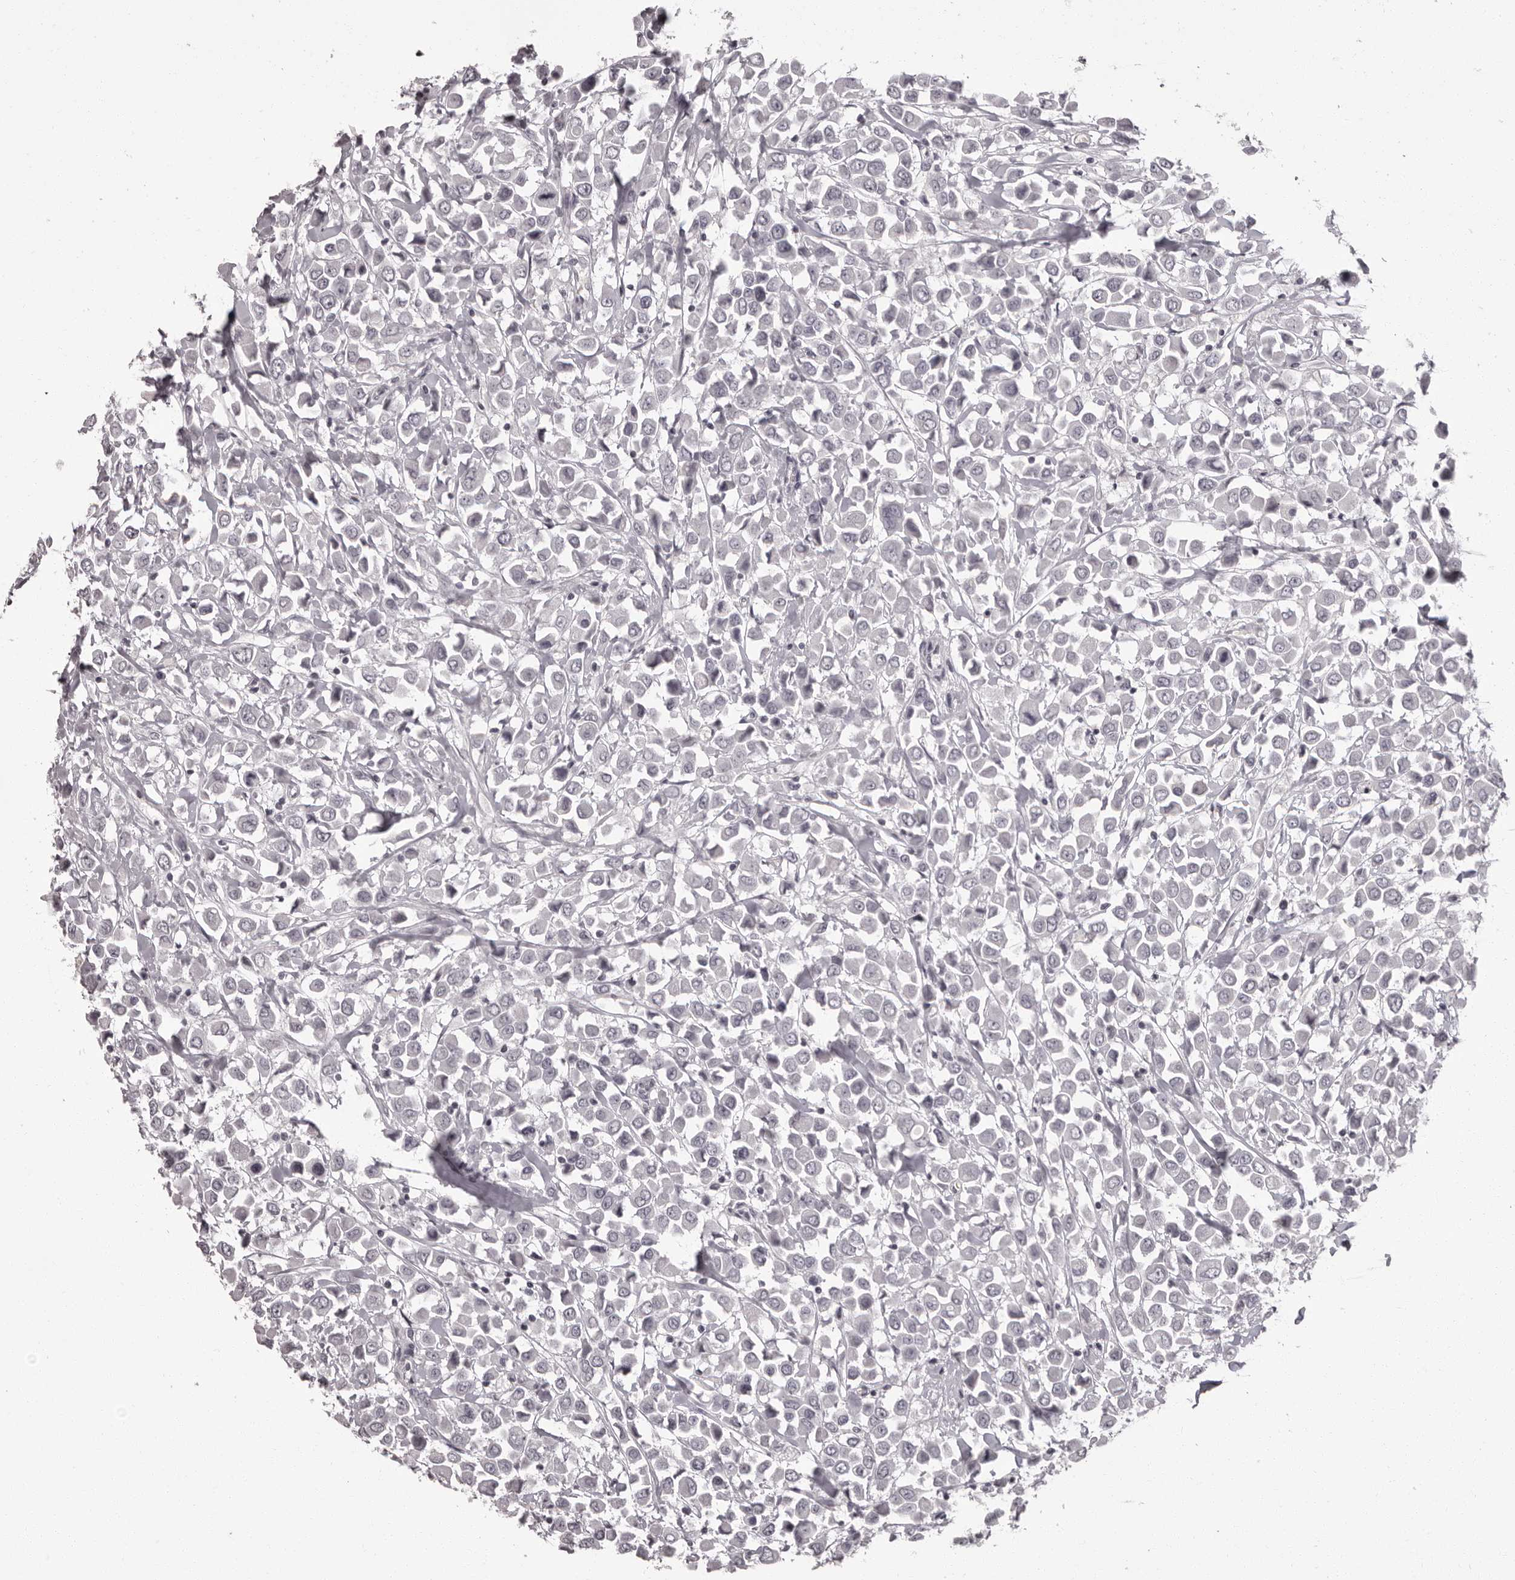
{"staining": {"intensity": "negative", "quantity": "none", "location": "none"}, "tissue": "breast cancer", "cell_type": "Tumor cells", "image_type": "cancer", "snomed": [{"axis": "morphology", "description": "Duct carcinoma"}, {"axis": "topography", "description": "Breast"}], "caption": "Protein analysis of breast cancer shows no significant expression in tumor cells. (Brightfield microscopy of DAB immunohistochemistry at high magnification).", "gene": "C8orf74", "patient": {"sex": "female", "age": 61}}